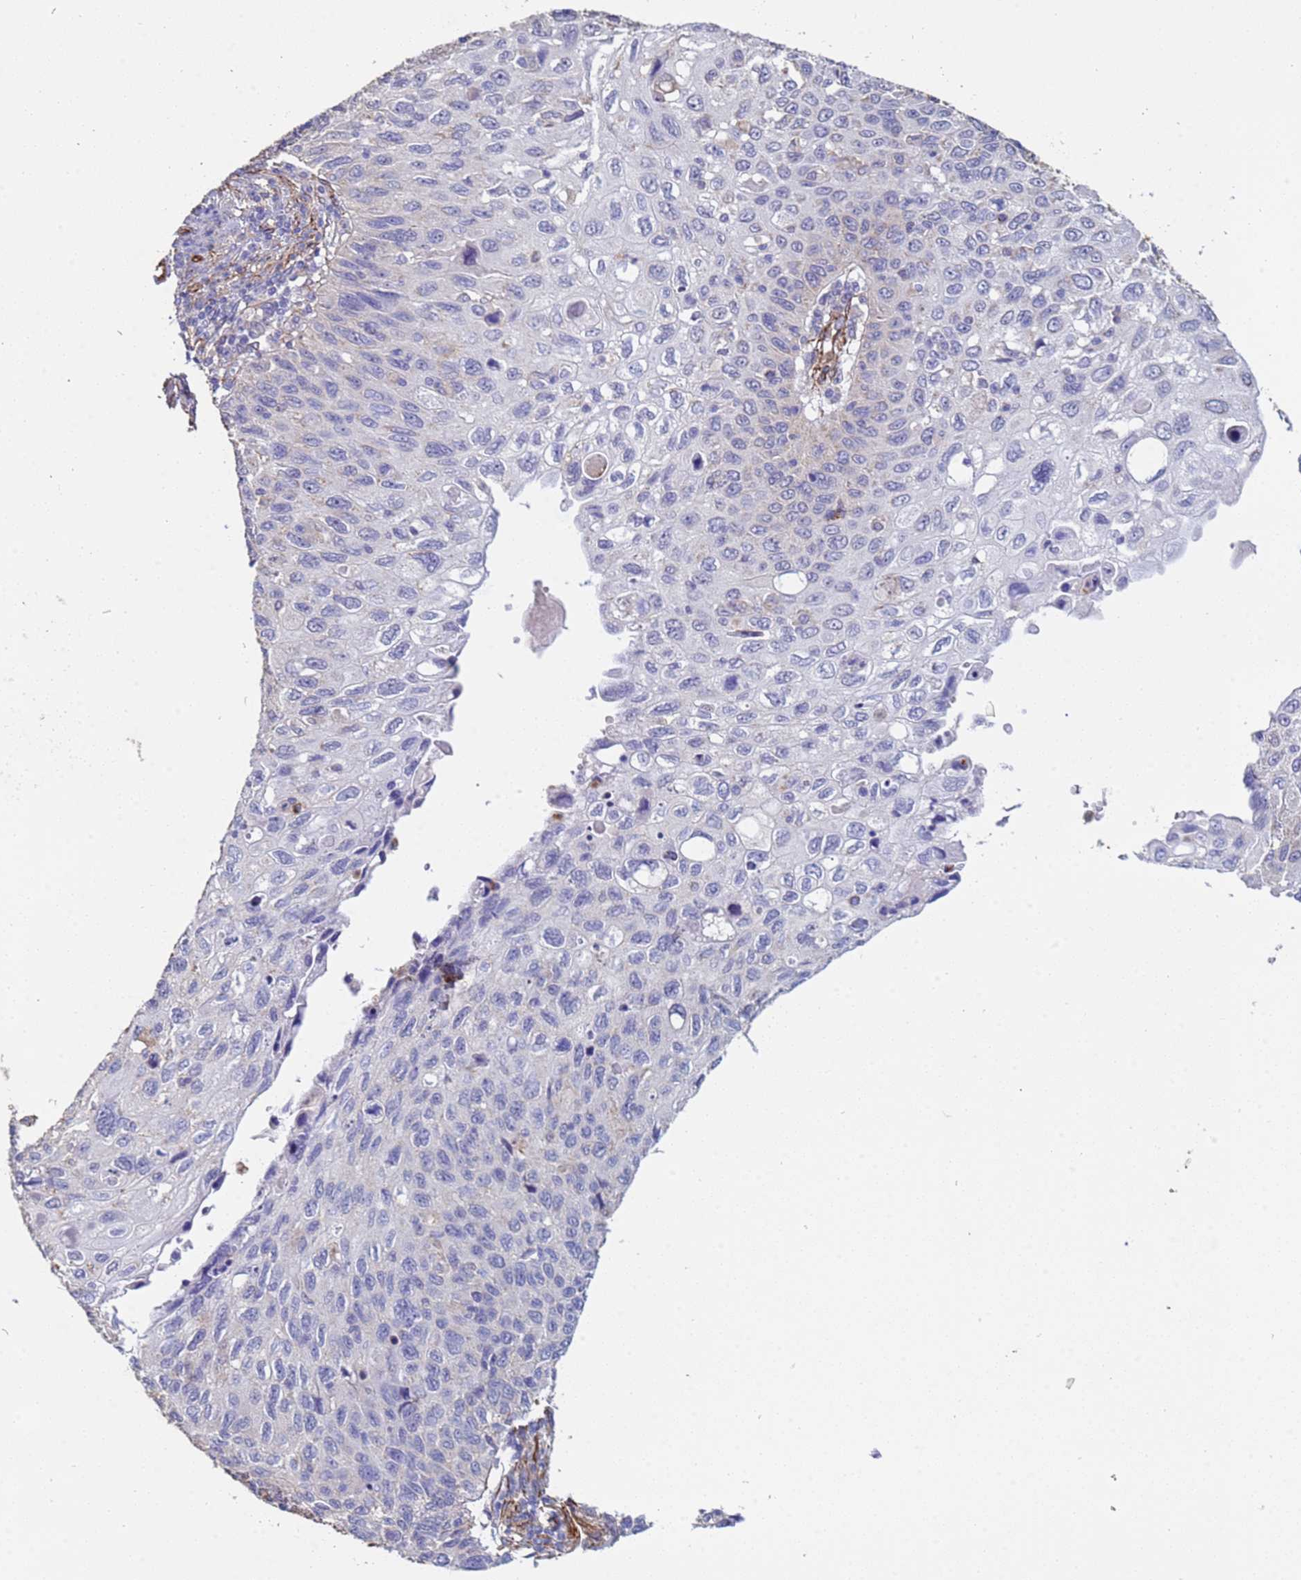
{"staining": {"intensity": "negative", "quantity": "none", "location": "none"}, "tissue": "cervical cancer", "cell_type": "Tumor cells", "image_type": "cancer", "snomed": [{"axis": "morphology", "description": "Squamous cell carcinoma, NOS"}, {"axis": "topography", "description": "Cervix"}], "caption": "Cervical cancer (squamous cell carcinoma) stained for a protein using IHC displays no positivity tumor cells.", "gene": "GASK1A", "patient": {"sex": "female", "age": 70}}